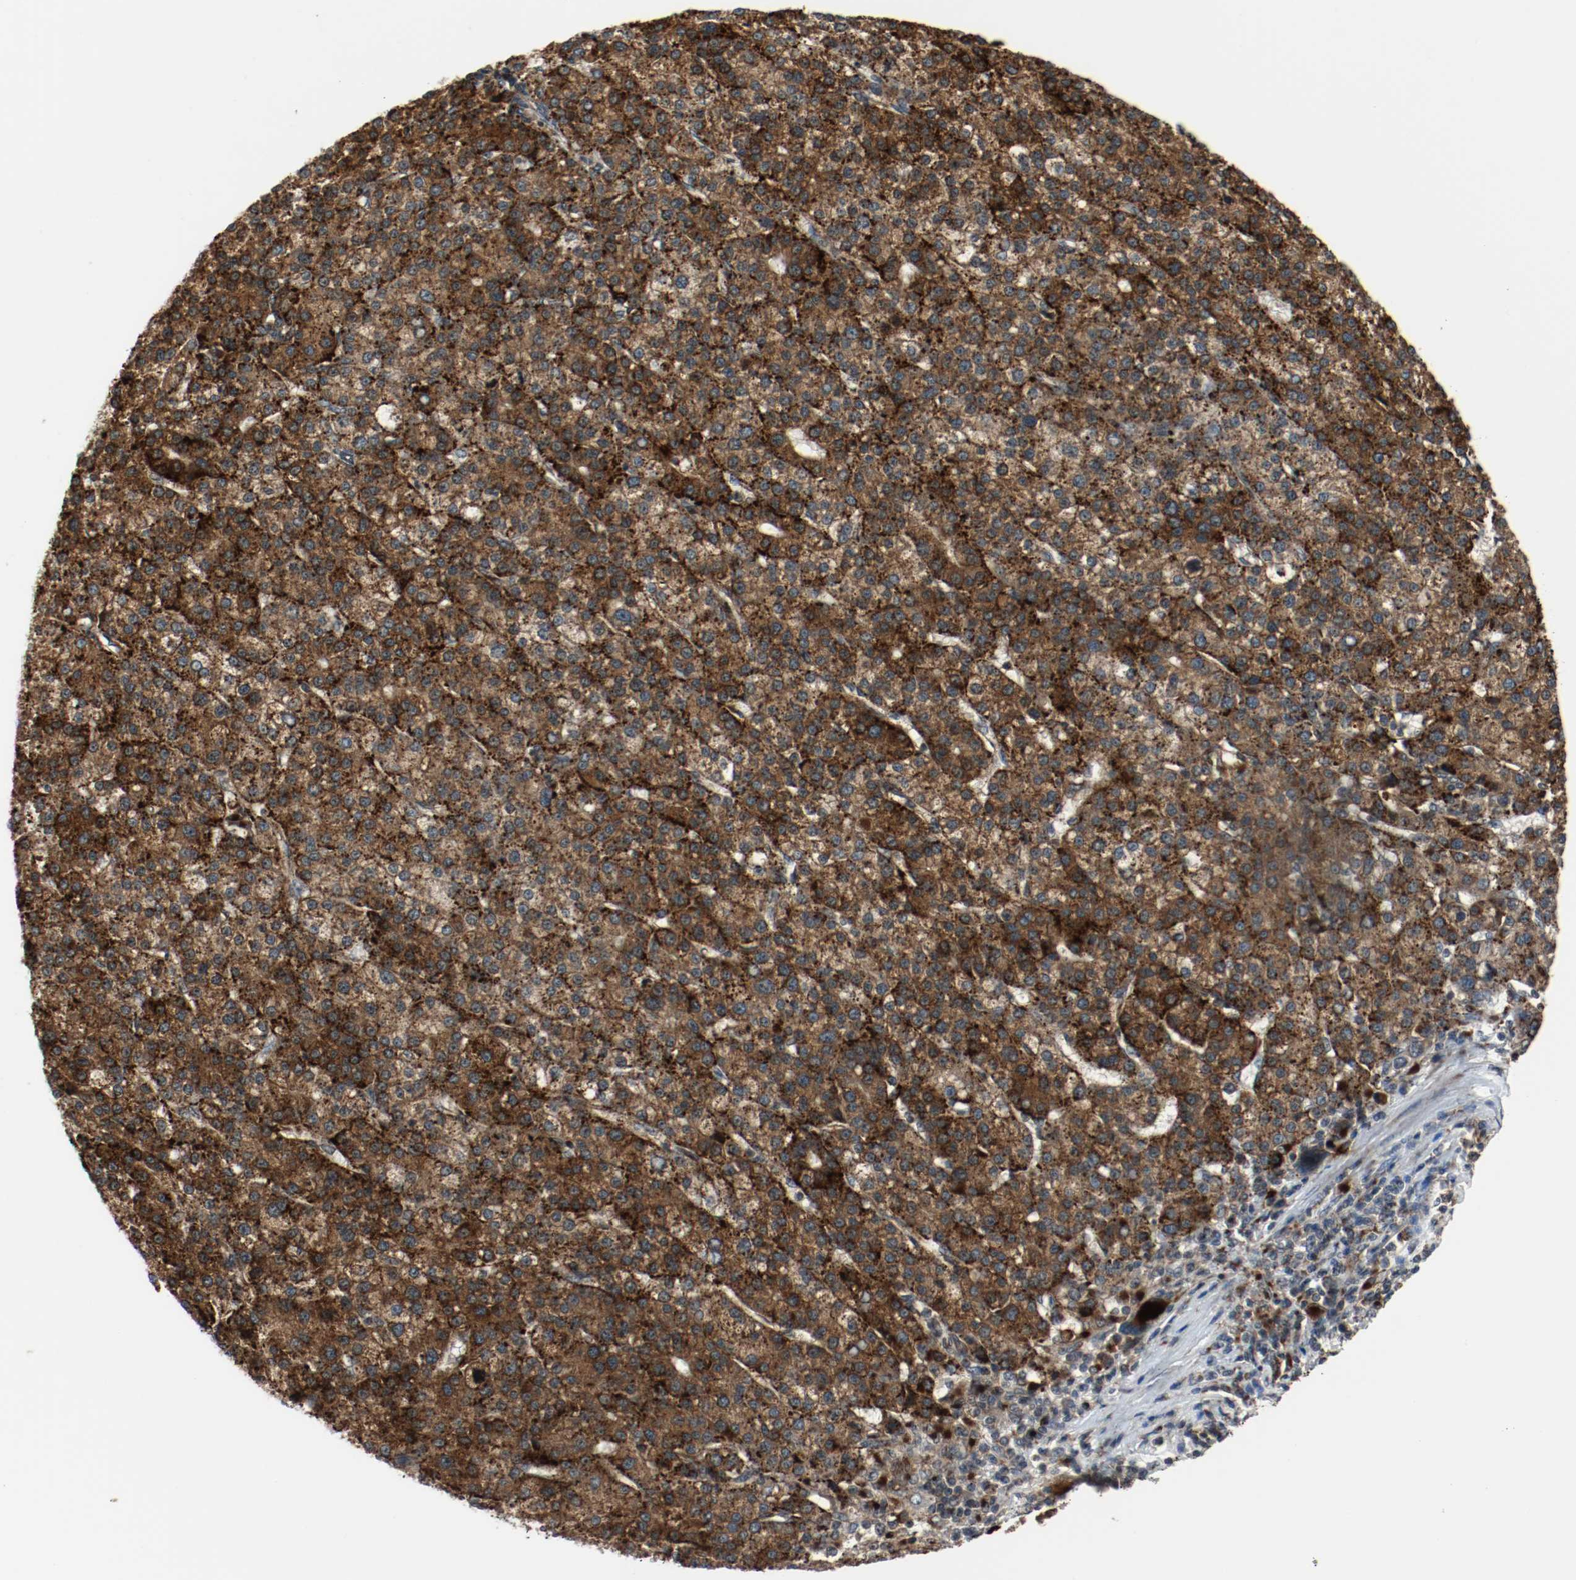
{"staining": {"intensity": "strong", "quantity": ">75%", "location": "cytoplasmic/membranous"}, "tissue": "liver cancer", "cell_type": "Tumor cells", "image_type": "cancer", "snomed": [{"axis": "morphology", "description": "Carcinoma, Hepatocellular, NOS"}, {"axis": "topography", "description": "Liver"}], "caption": "Human liver cancer (hepatocellular carcinoma) stained with a protein marker reveals strong staining in tumor cells.", "gene": "LAMP2", "patient": {"sex": "female", "age": 58}}